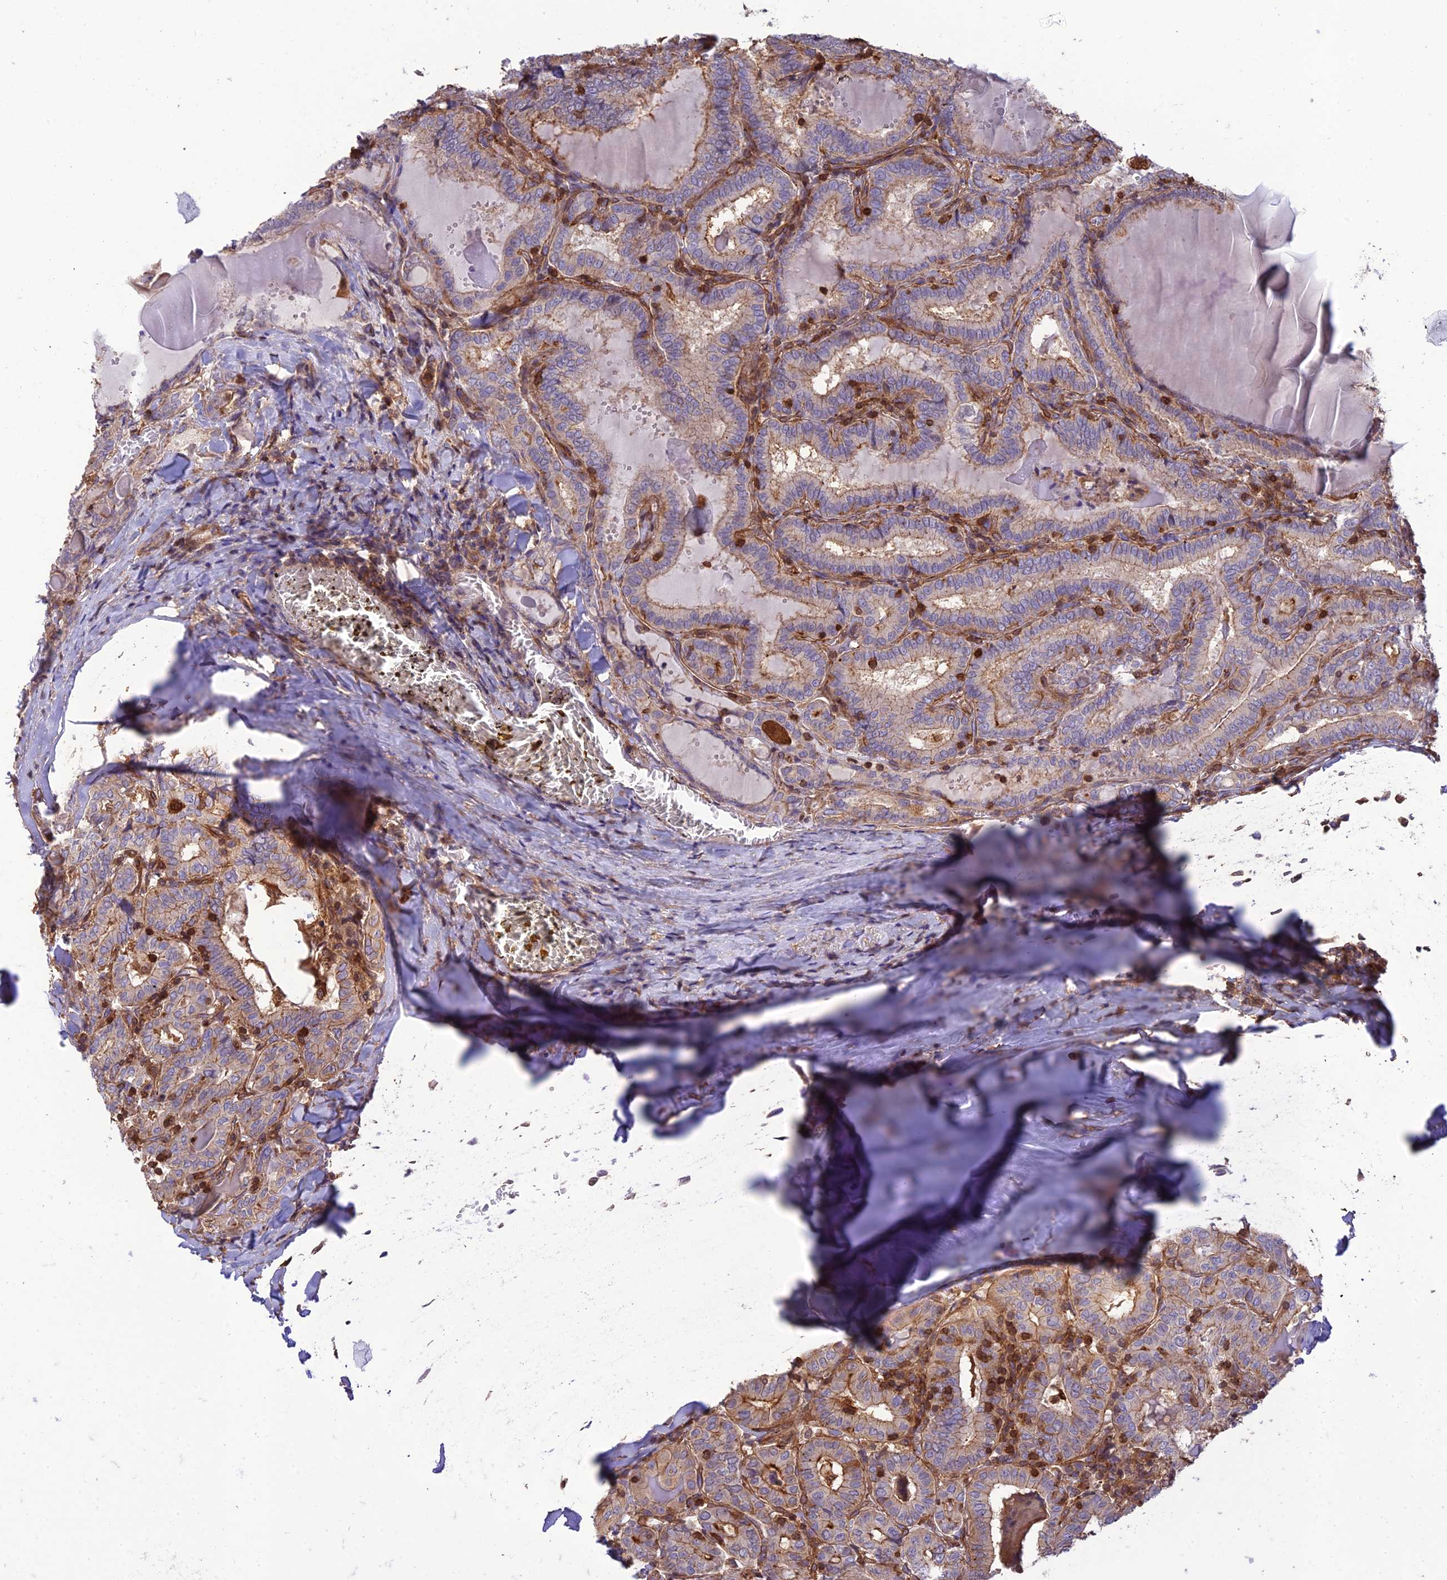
{"staining": {"intensity": "moderate", "quantity": "<25%", "location": "cytoplasmic/membranous"}, "tissue": "thyroid cancer", "cell_type": "Tumor cells", "image_type": "cancer", "snomed": [{"axis": "morphology", "description": "Papillary adenocarcinoma, NOS"}, {"axis": "topography", "description": "Thyroid gland"}], "caption": "A low amount of moderate cytoplasmic/membranous expression is identified in approximately <25% of tumor cells in papillary adenocarcinoma (thyroid) tissue. (brown staining indicates protein expression, while blue staining denotes nuclei).", "gene": "HPSE2", "patient": {"sex": "female", "age": 72}}